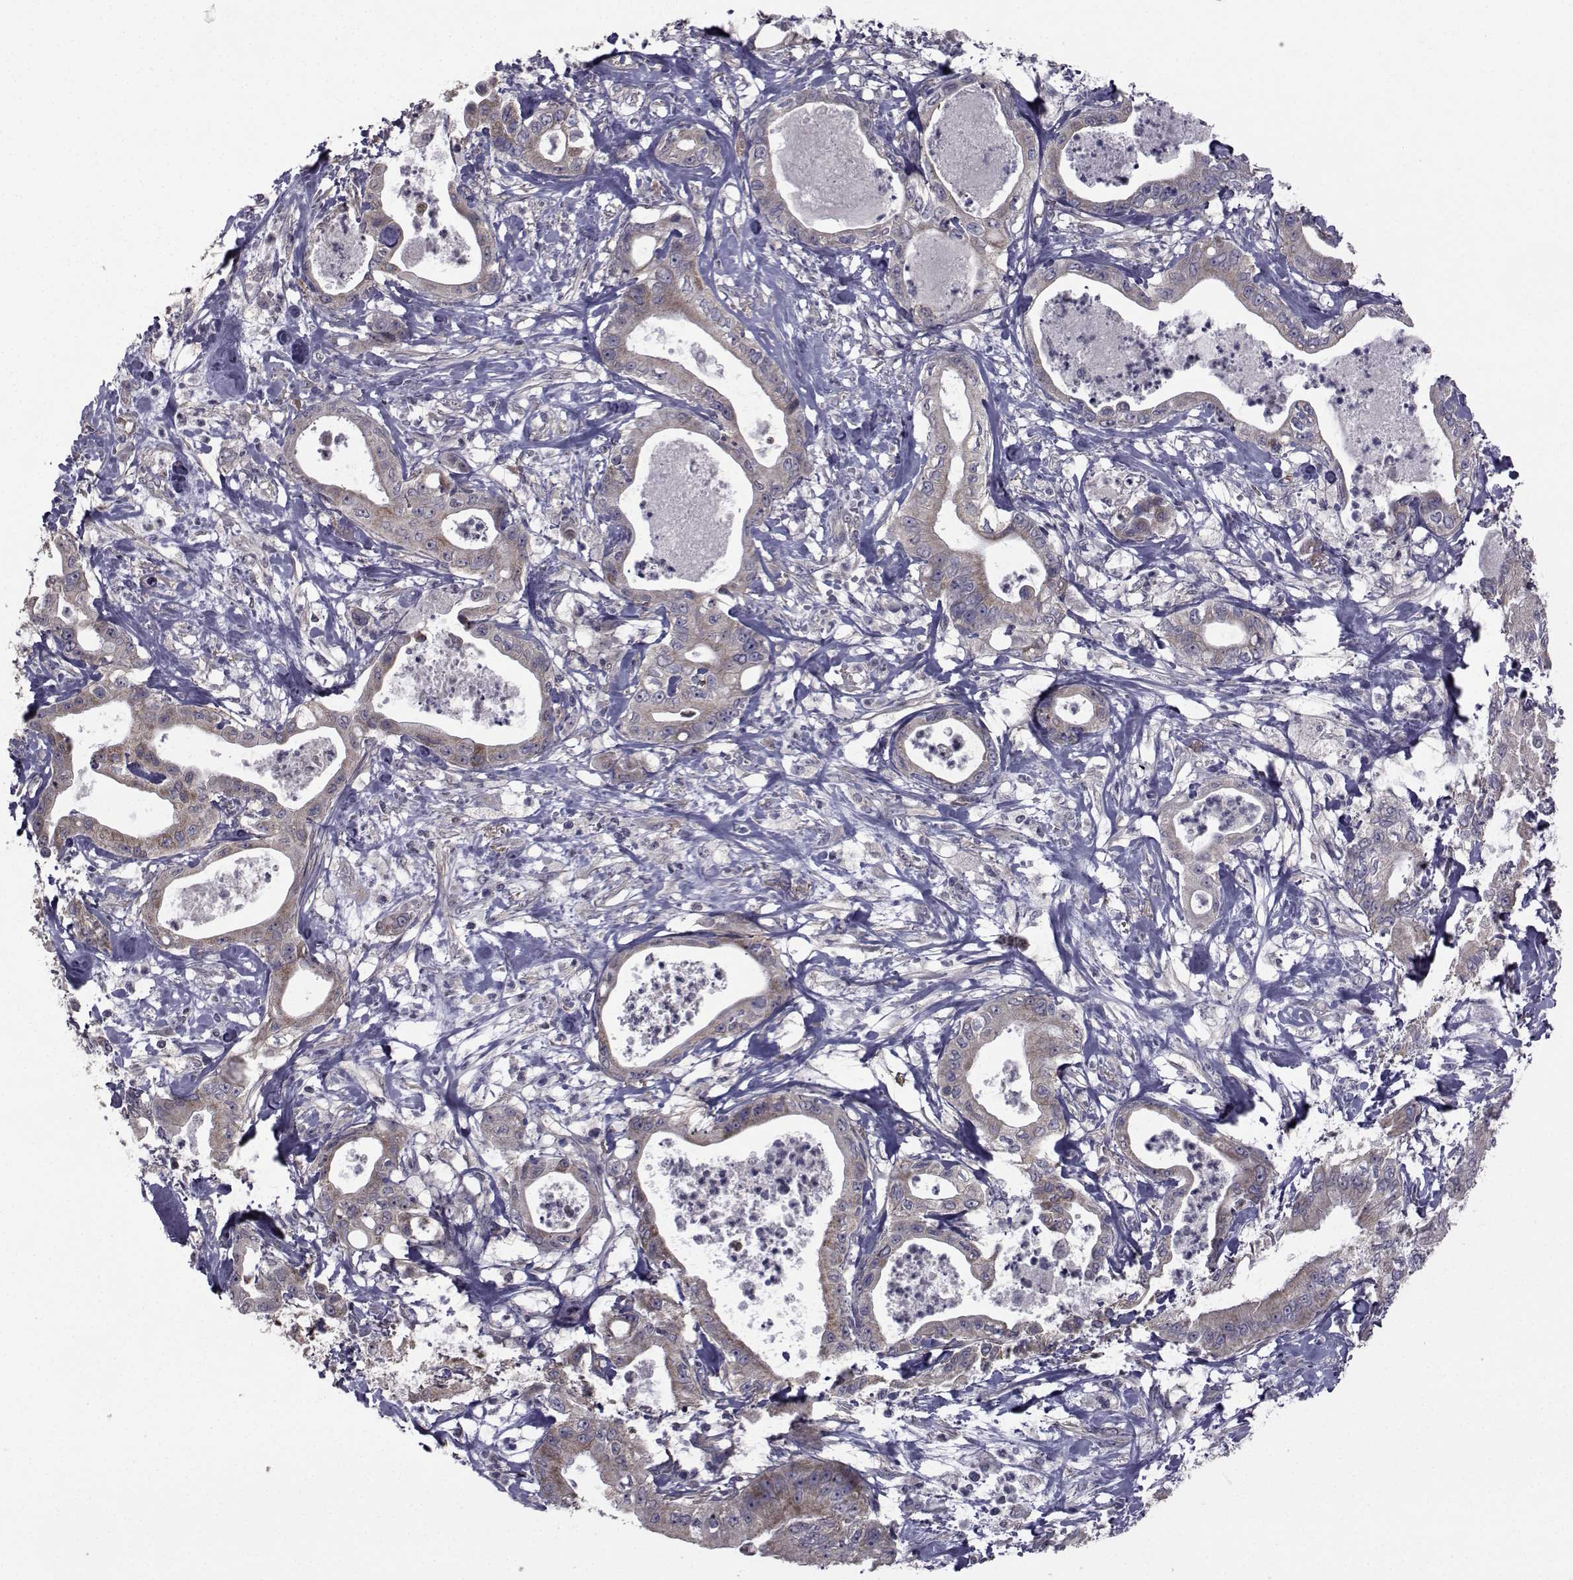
{"staining": {"intensity": "moderate", "quantity": "<25%", "location": "cytoplasmic/membranous"}, "tissue": "pancreatic cancer", "cell_type": "Tumor cells", "image_type": "cancer", "snomed": [{"axis": "morphology", "description": "Adenocarcinoma, NOS"}, {"axis": "topography", "description": "Pancreas"}], "caption": "Pancreatic cancer (adenocarcinoma) stained with IHC displays moderate cytoplasmic/membranous positivity in approximately <25% of tumor cells.", "gene": "CFAP74", "patient": {"sex": "male", "age": 71}}